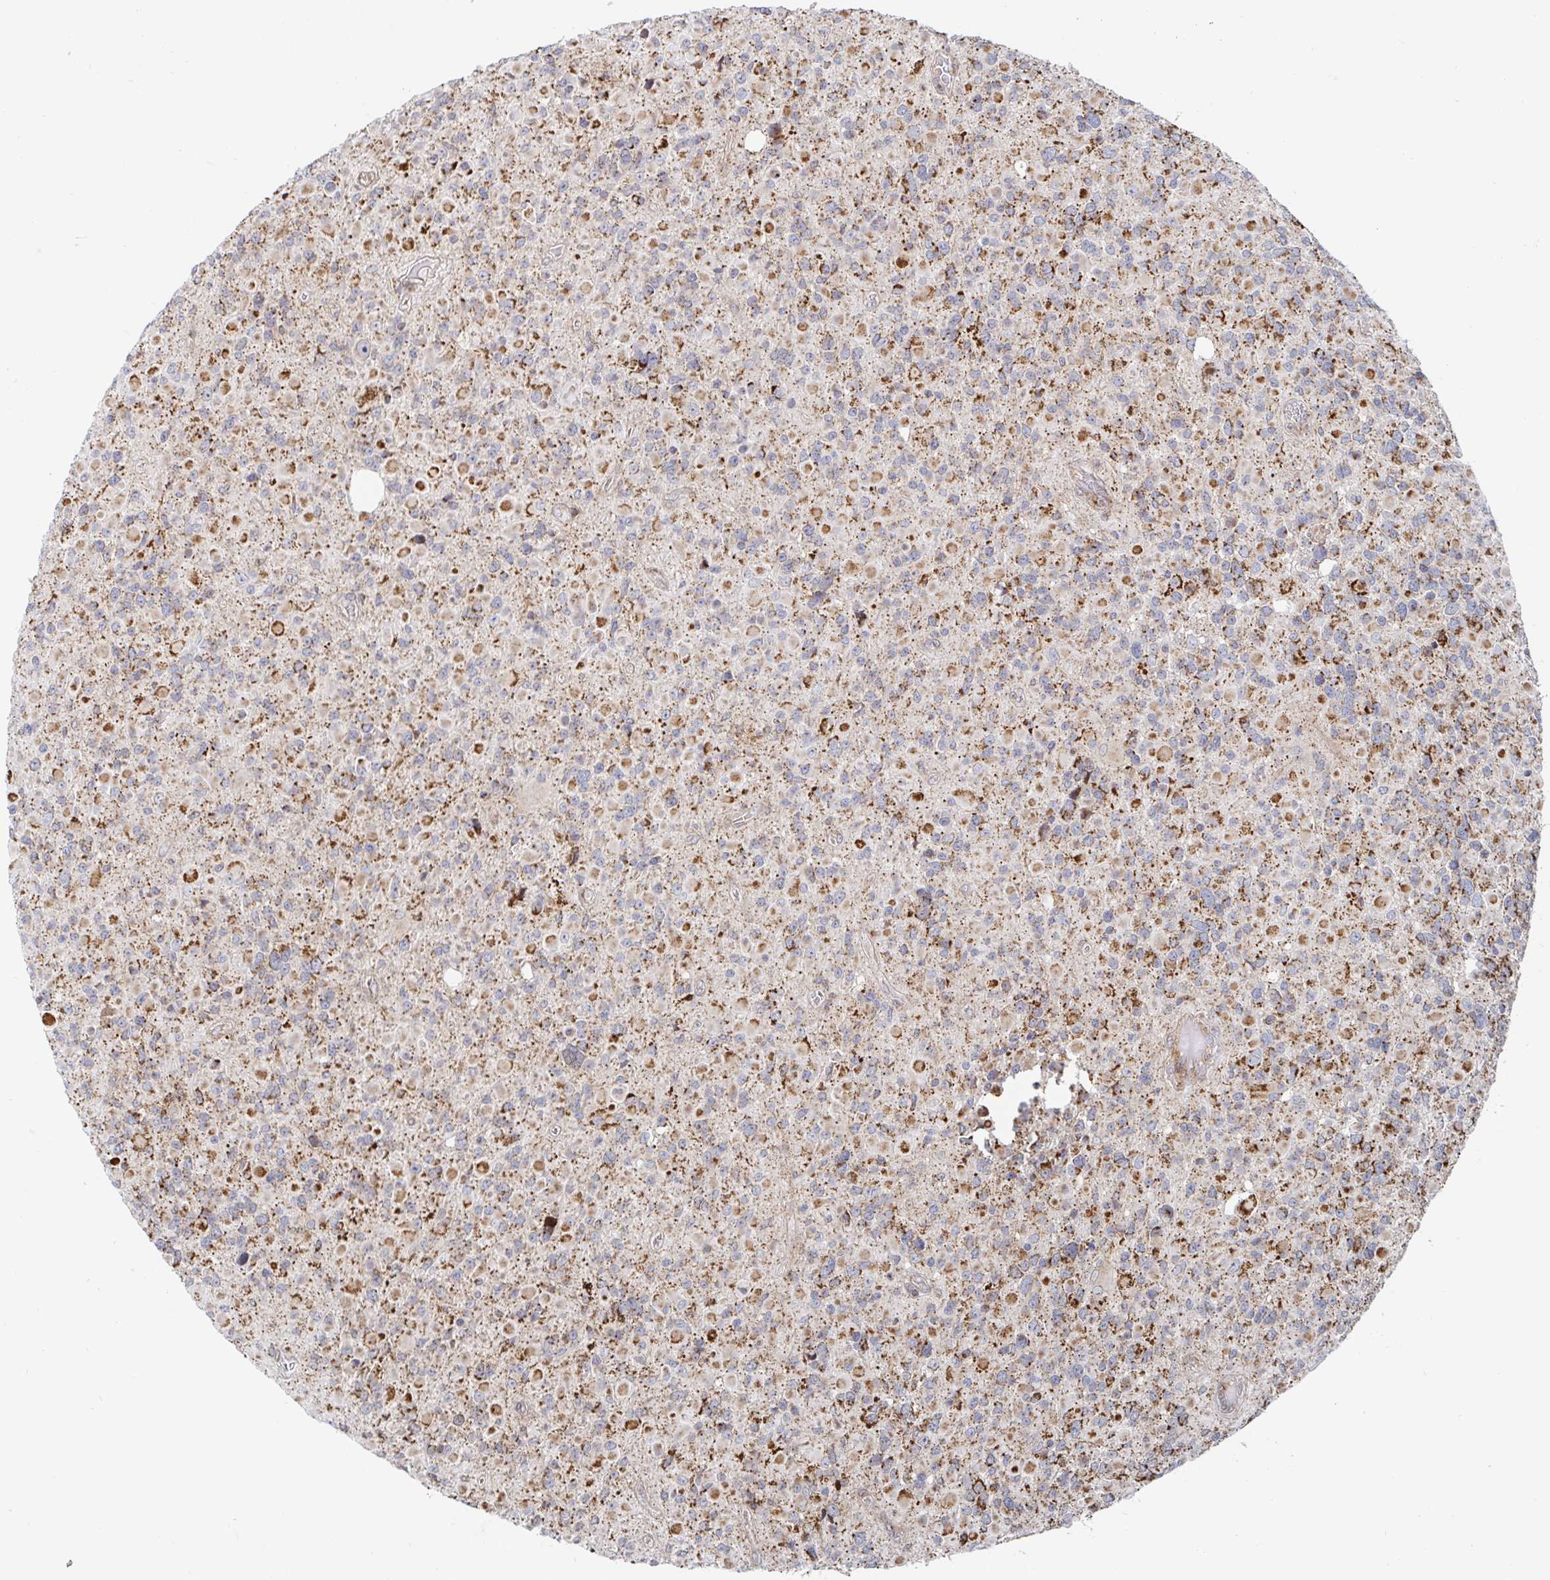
{"staining": {"intensity": "moderate", "quantity": "25%-75%", "location": "cytoplasmic/membranous"}, "tissue": "glioma", "cell_type": "Tumor cells", "image_type": "cancer", "snomed": [{"axis": "morphology", "description": "Glioma, malignant, High grade"}, {"axis": "topography", "description": "Brain"}], "caption": "About 25%-75% of tumor cells in glioma demonstrate moderate cytoplasmic/membranous protein positivity as visualized by brown immunohistochemical staining.", "gene": "STARD8", "patient": {"sex": "female", "age": 40}}